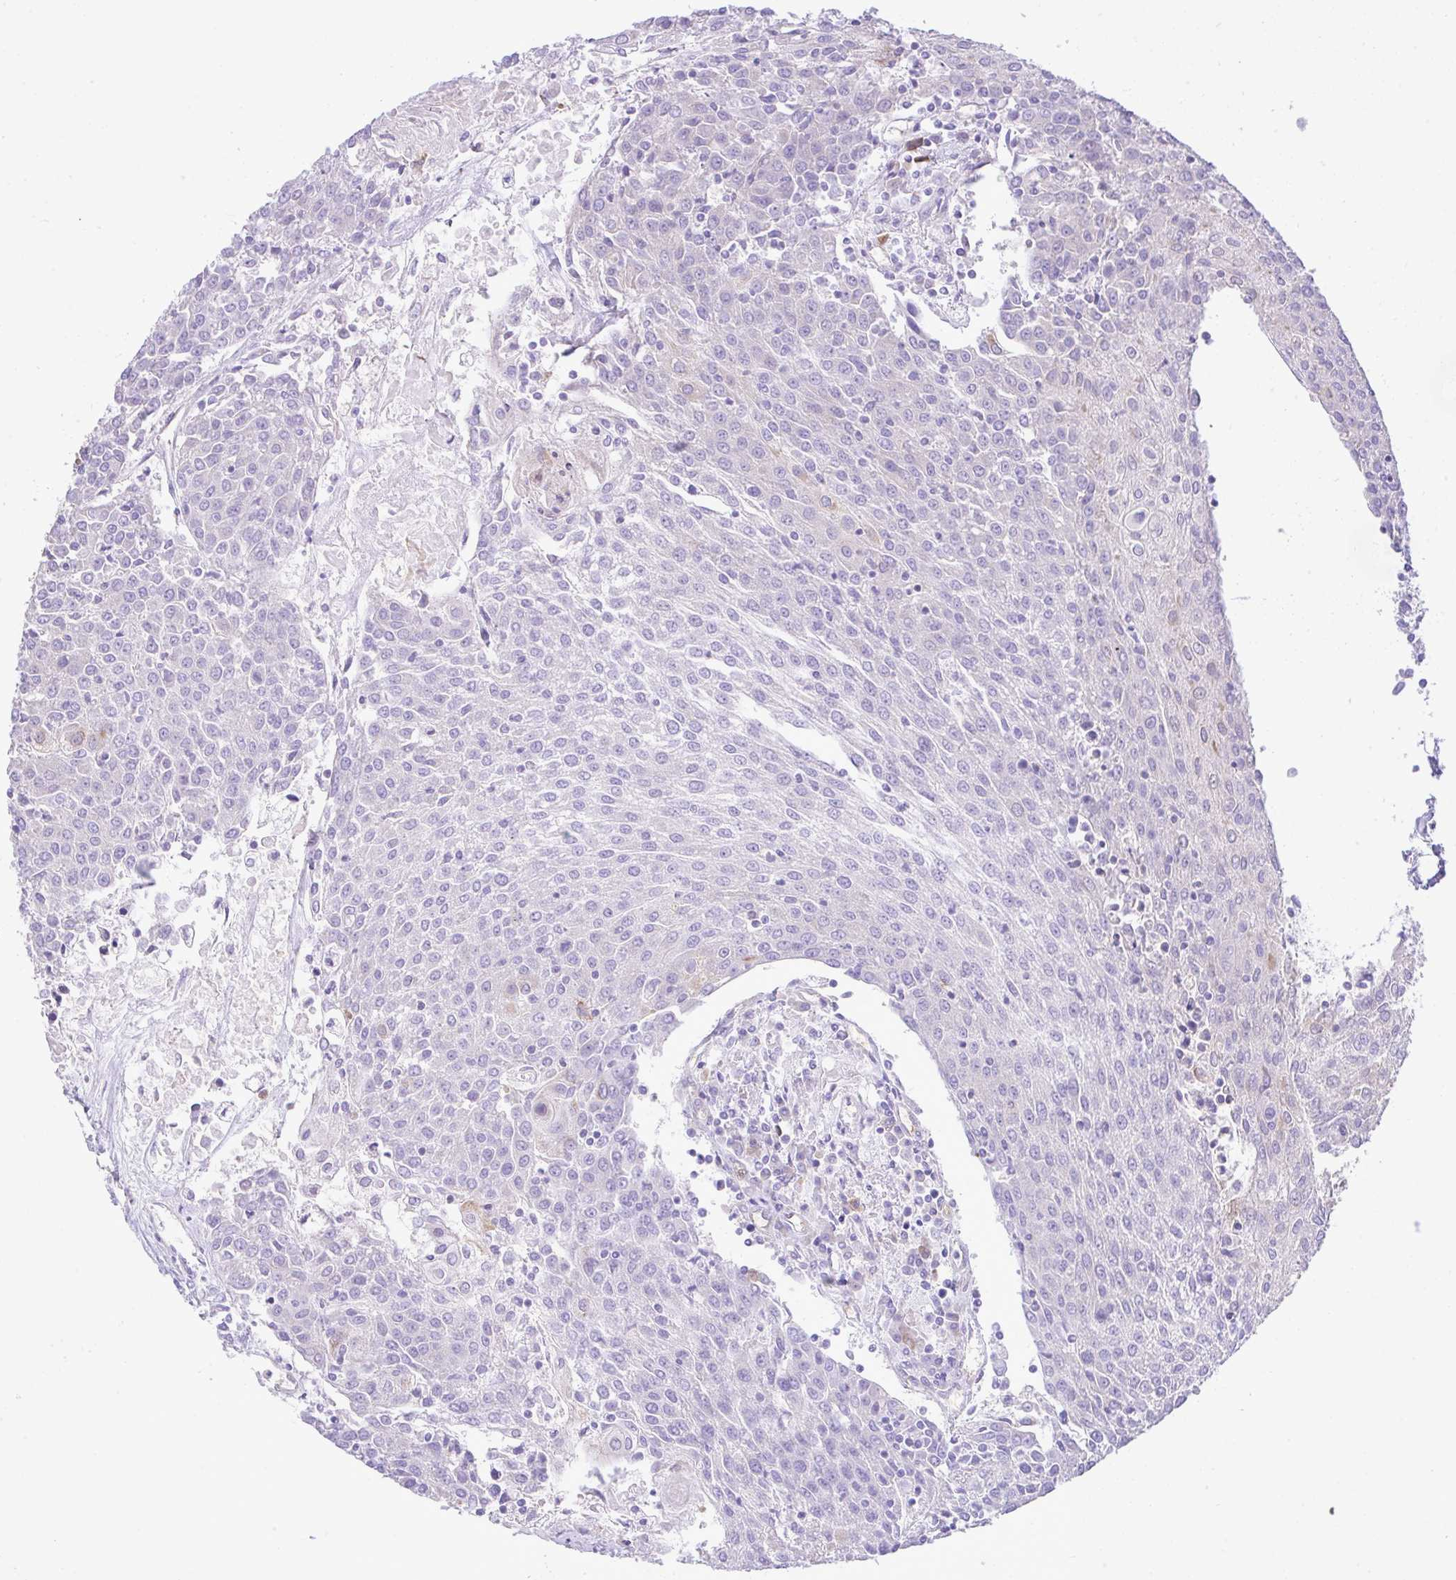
{"staining": {"intensity": "negative", "quantity": "none", "location": "none"}, "tissue": "urothelial cancer", "cell_type": "Tumor cells", "image_type": "cancer", "snomed": [{"axis": "morphology", "description": "Urothelial carcinoma, High grade"}, {"axis": "topography", "description": "Urinary bladder"}], "caption": "DAB (3,3'-diaminobenzidine) immunohistochemical staining of high-grade urothelial carcinoma shows no significant positivity in tumor cells. (Immunohistochemistry, brightfield microscopy, high magnification).", "gene": "EEF1A2", "patient": {"sex": "female", "age": 85}}